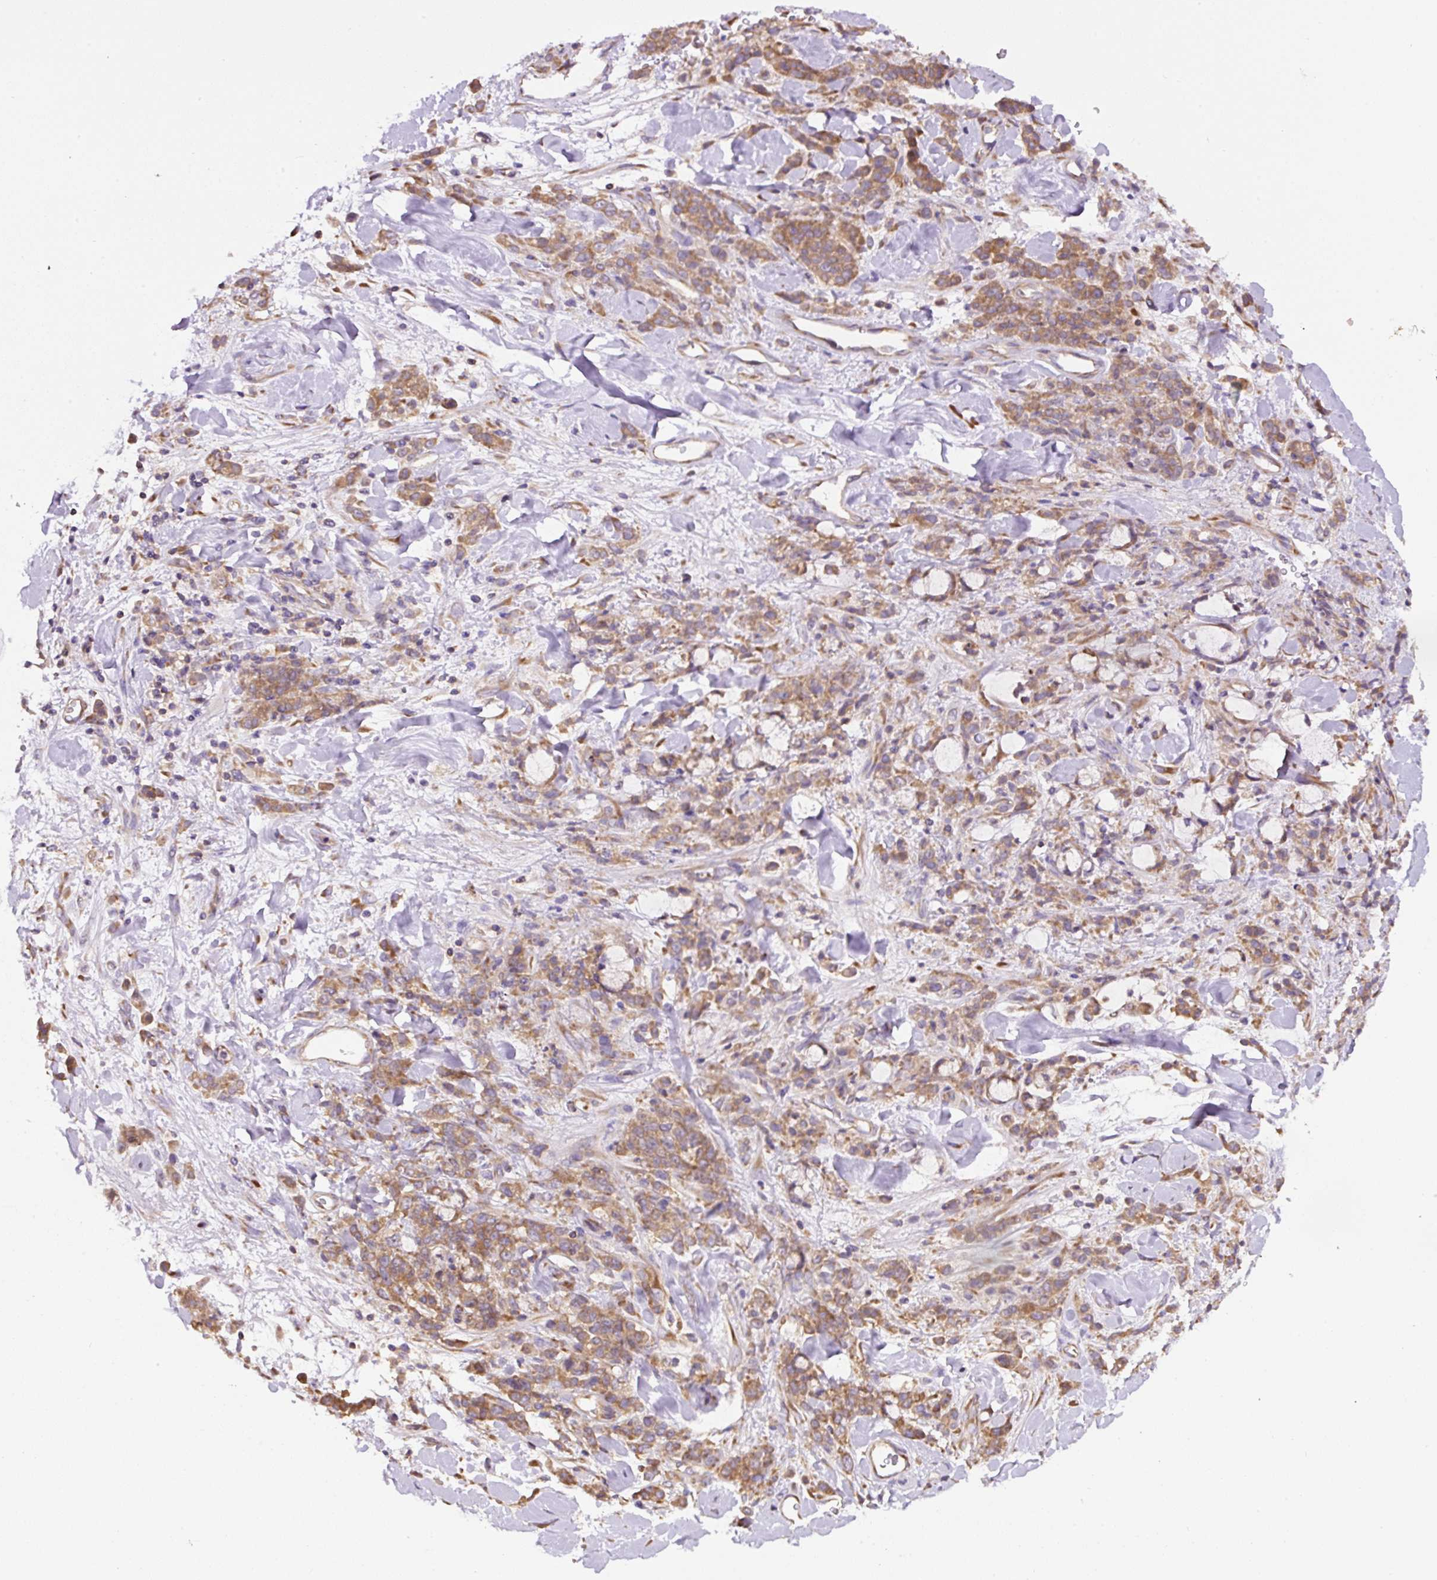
{"staining": {"intensity": "moderate", "quantity": ">75%", "location": "cytoplasmic/membranous"}, "tissue": "stomach cancer", "cell_type": "Tumor cells", "image_type": "cancer", "snomed": [{"axis": "morphology", "description": "Normal tissue, NOS"}, {"axis": "morphology", "description": "Adenocarcinoma, NOS"}, {"axis": "topography", "description": "Stomach"}], "caption": "IHC staining of stomach adenocarcinoma, which displays medium levels of moderate cytoplasmic/membranous positivity in about >75% of tumor cells indicating moderate cytoplasmic/membranous protein positivity. The staining was performed using DAB (brown) for protein detection and nuclei were counterstained in hematoxylin (blue).", "gene": "RPS23", "patient": {"sex": "male", "age": 82}}